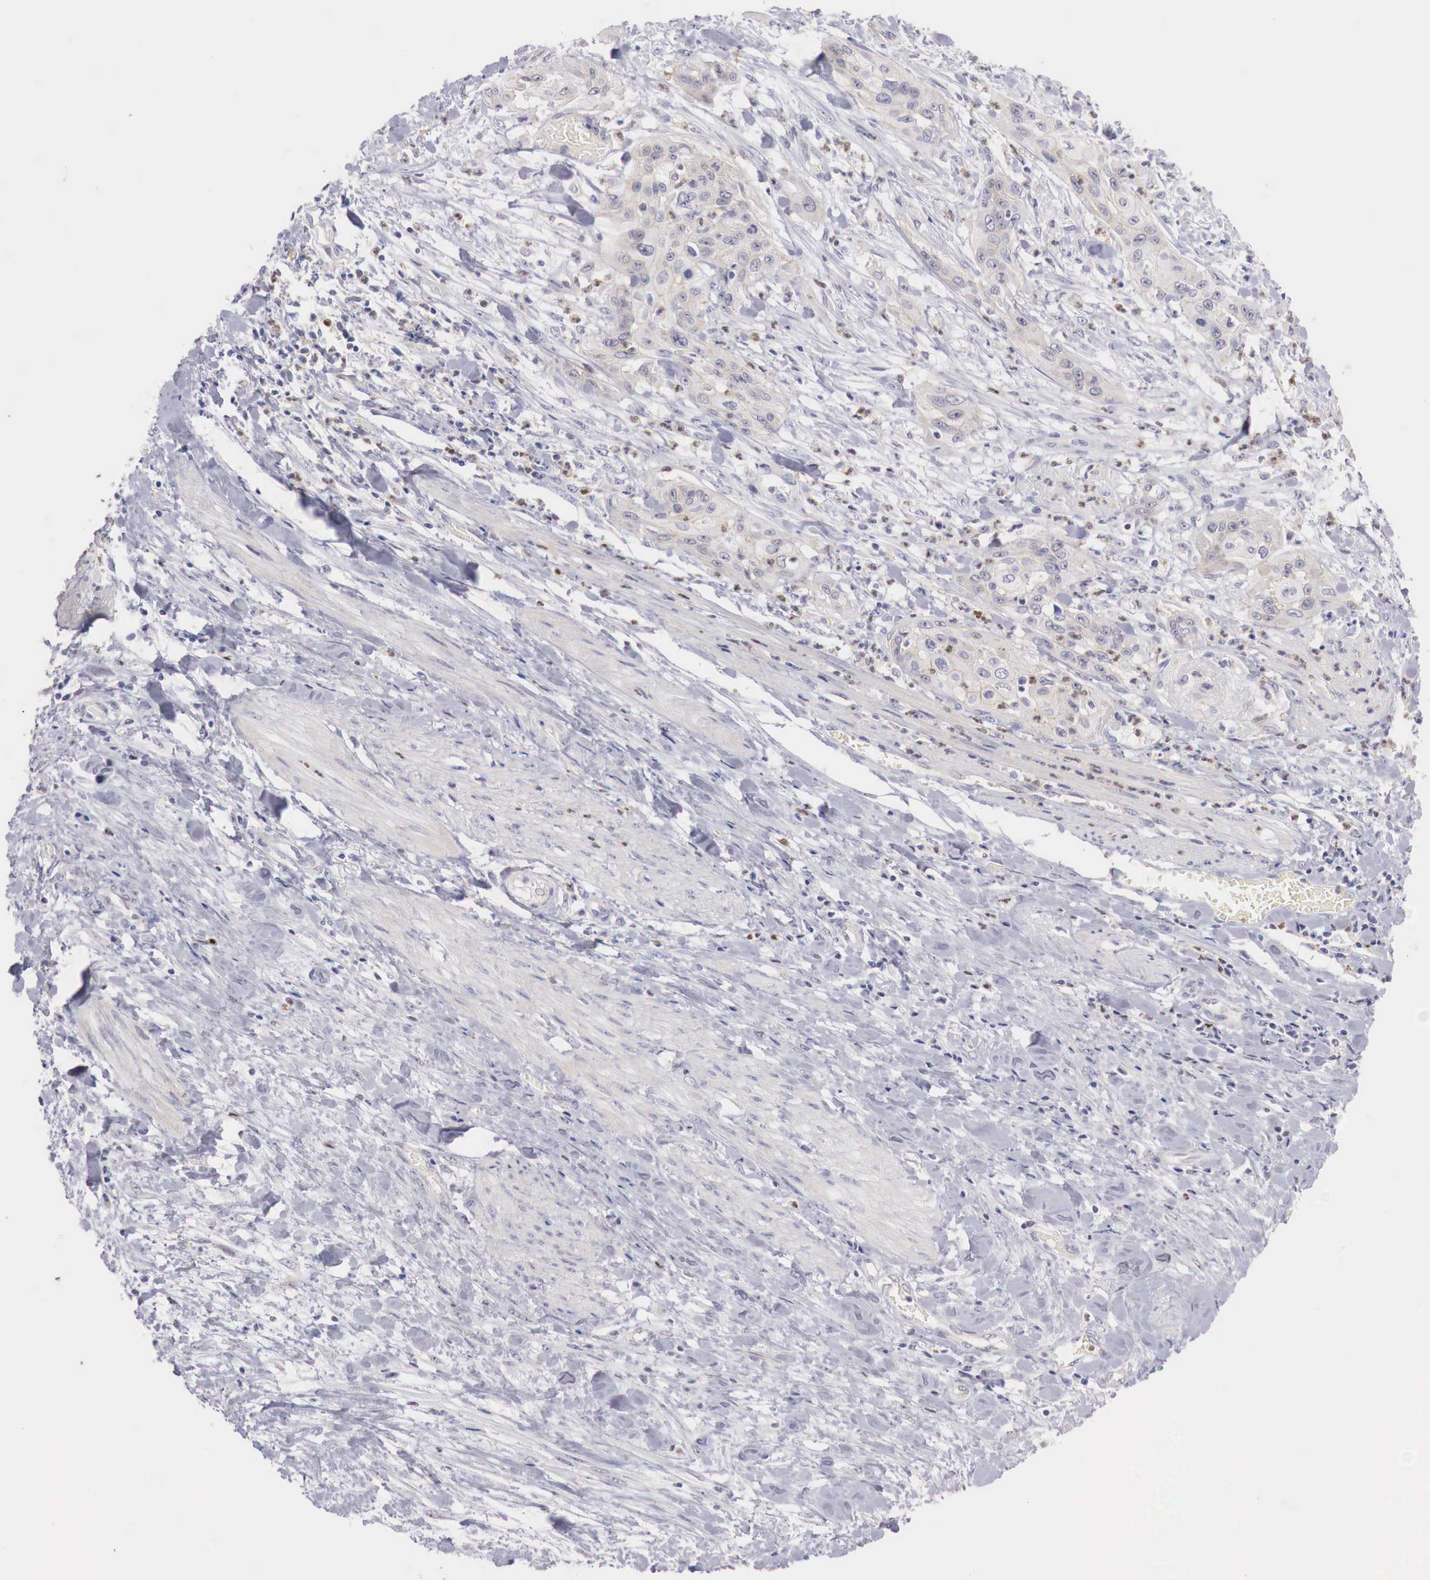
{"staining": {"intensity": "negative", "quantity": "none", "location": "none"}, "tissue": "cervical cancer", "cell_type": "Tumor cells", "image_type": "cancer", "snomed": [{"axis": "morphology", "description": "Squamous cell carcinoma, NOS"}, {"axis": "topography", "description": "Cervix"}], "caption": "Tumor cells are negative for brown protein staining in cervical cancer.", "gene": "TRIM13", "patient": {"sex": "female", "age": 41}}